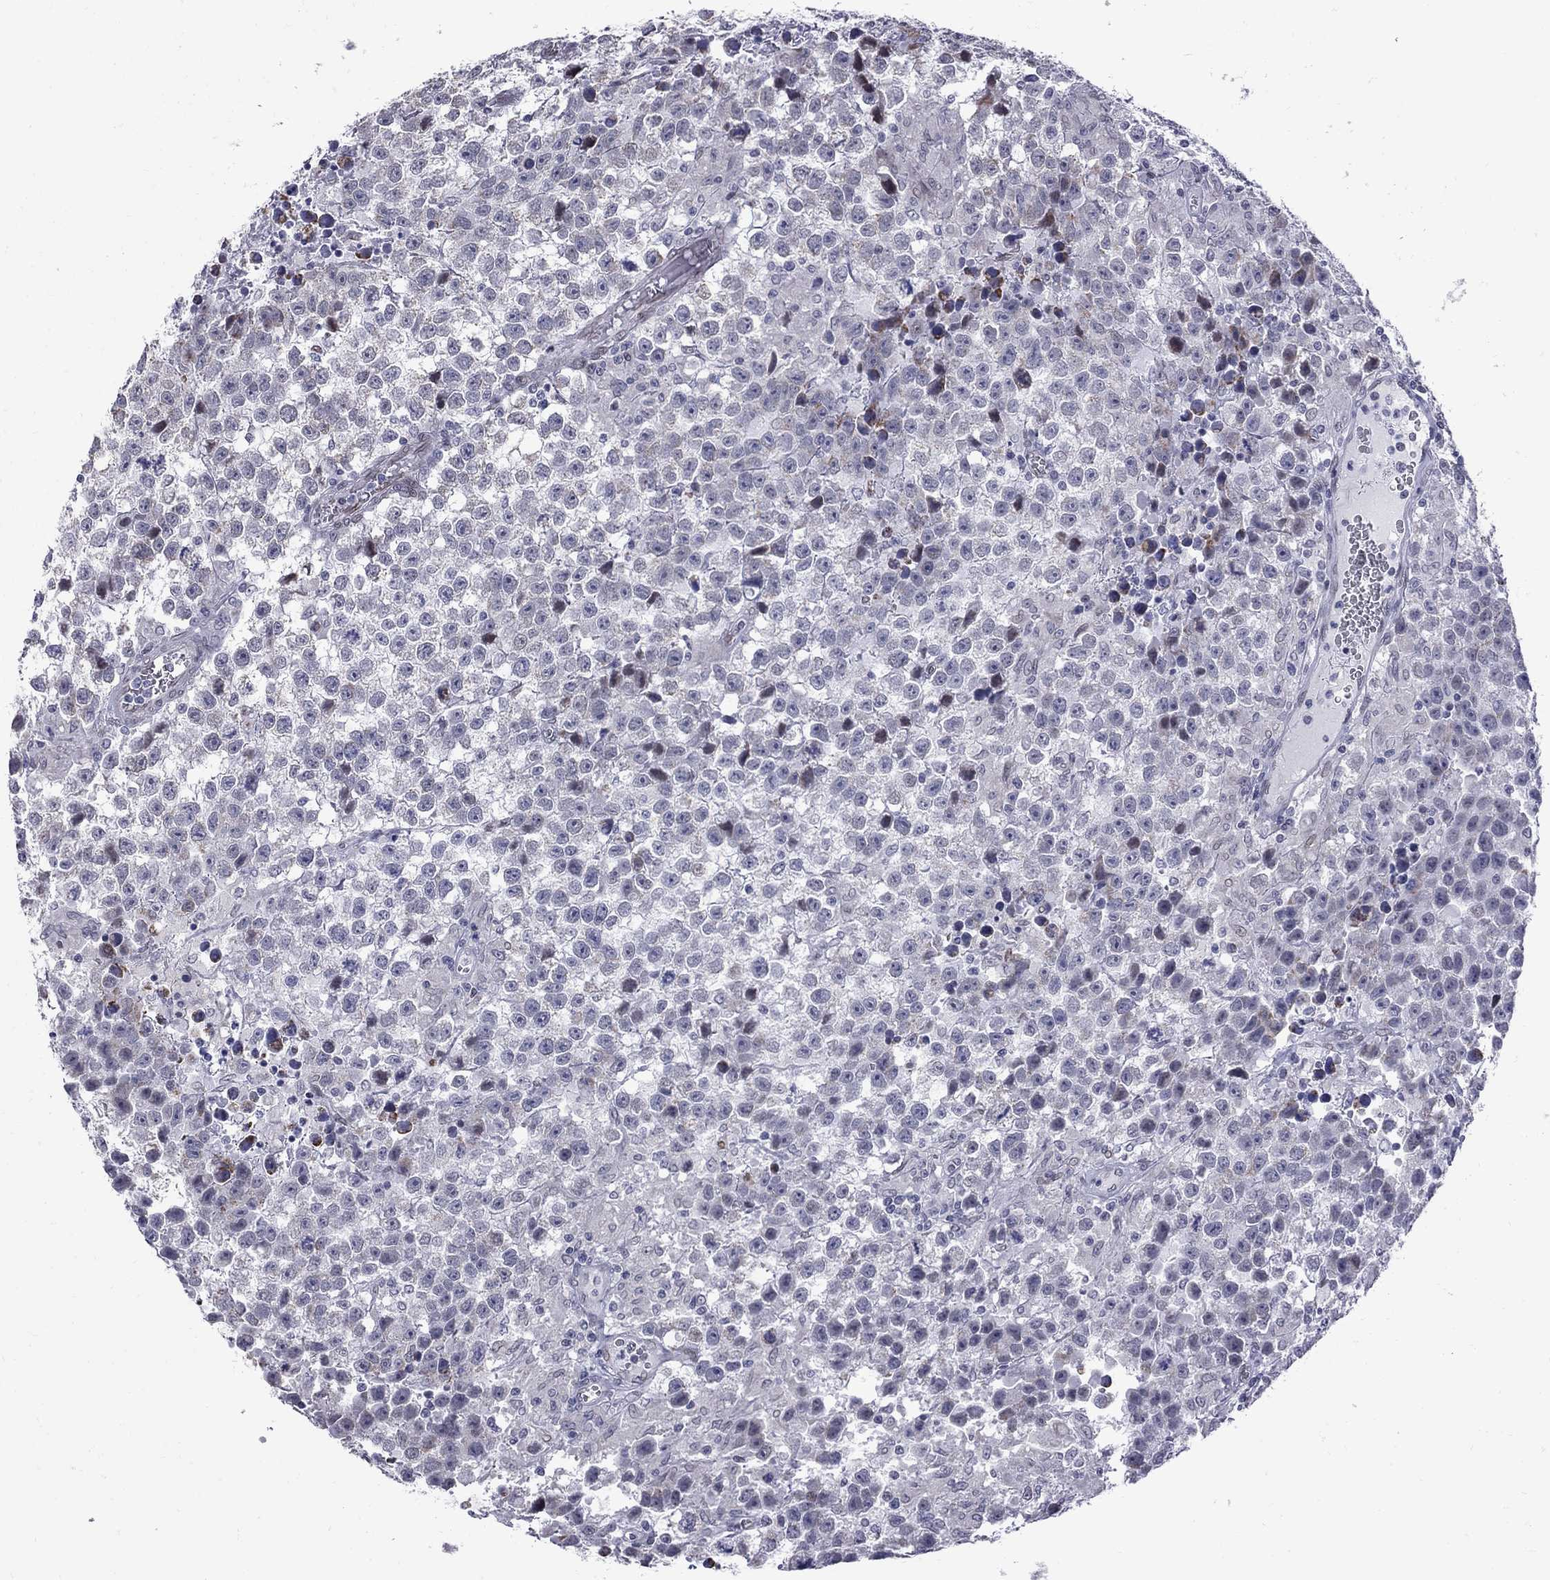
{"staining": {"intensity": "weak", "quantity": "<25%", "location": "cytoplasmic/membranous"}, "tissue": "testis cancer", "cell_type": "Tumor cells", "image_type": "cancer", "snomed": [{"axis": "morphology", "description": "Seminoma, NOS"}, {"axis": "topography", "description": "Testis"}], "caption": "This is an immunohistochemistry (IHC) photomicrograph of seminoma (testis). There is no staining in tumor cells.", "gene": "CLTCL1", "patient": {"sex": "male", "age": 43}}